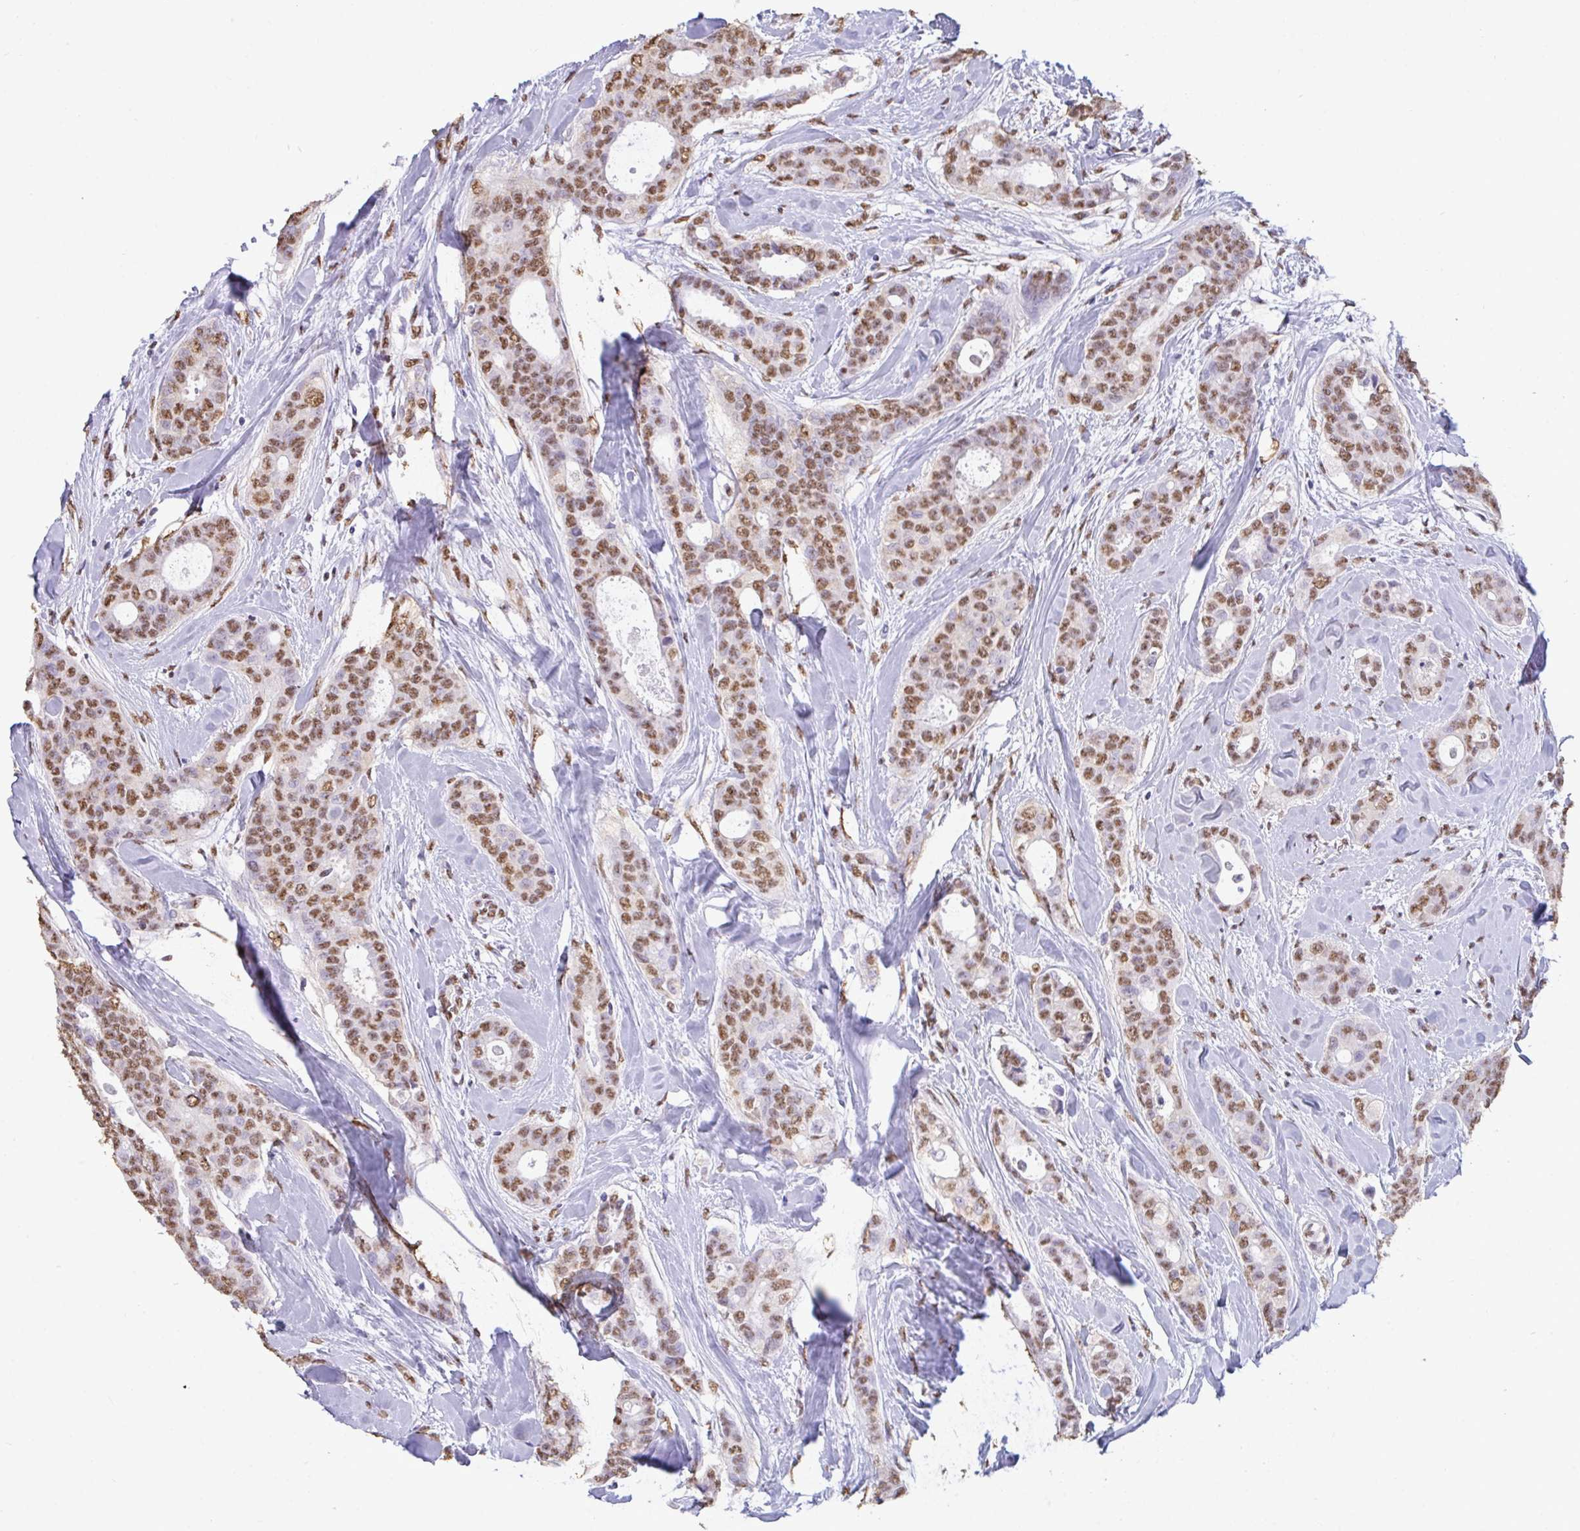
{"staining": {"intensity": "moderate", "quantity": ">75%", "location": "nuclear"}, "tissue": "breast cancer", "cell_type": "Tumor cells", "image_type": "cancer", "snomed": [{"axis": "morphology", "description": "Duct carcinoma"}, {"axis": "topography", "description": "Breast"}], "caption": "An immunohistochemistry photomicrograph of tumor tissue is shown. Protein staining in brown labels moderate nuclear positivity in breast intraductal carcinoma within tumor cells.", "gene": "SEMA6B", "patient": {"sex": "female", "age": 45}}